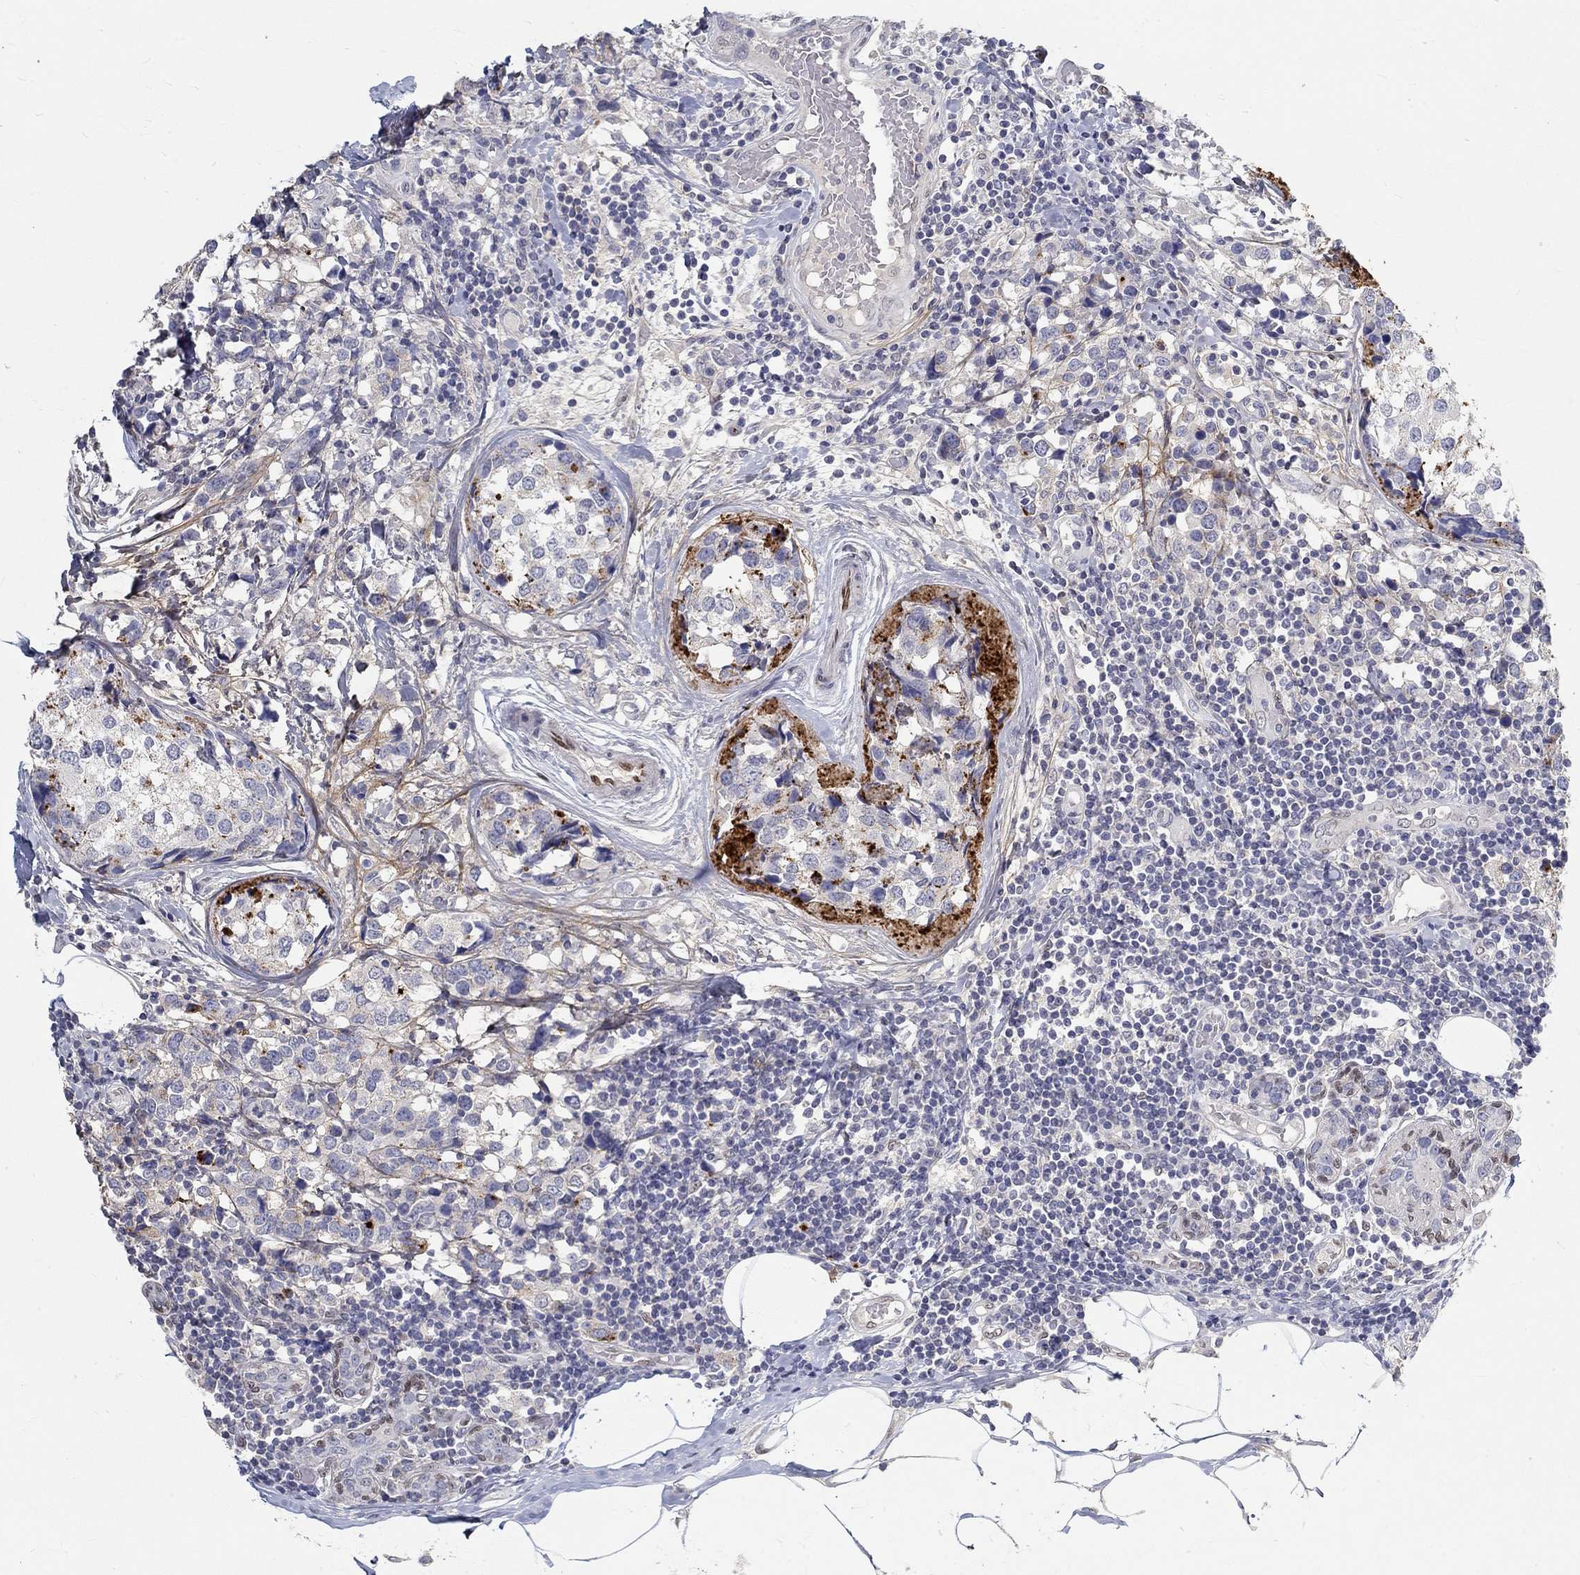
{"staining": {"intensity": "moderate", "quantity": "<25%", "location": "cytoplasmic/membranous"}, "tissue": "breast cancer", "cell_type": "Tumor cells", "image_type": "cancer", "snomed": [{"axis": "morphology", "description": "Lobular carcinoma"}, {"axis": "topography", "description": "Breast"}], "caption": "Immunohistochemistry micrograph of lobular carcinoma (breast) stained for a protein (brown), which demonstrates low levels of moderate cytoplasmic/membranous staining in approximately <25% of tumor cells.", "gene": "FGF2", "patient": {"sex": "female", "age": 59}}